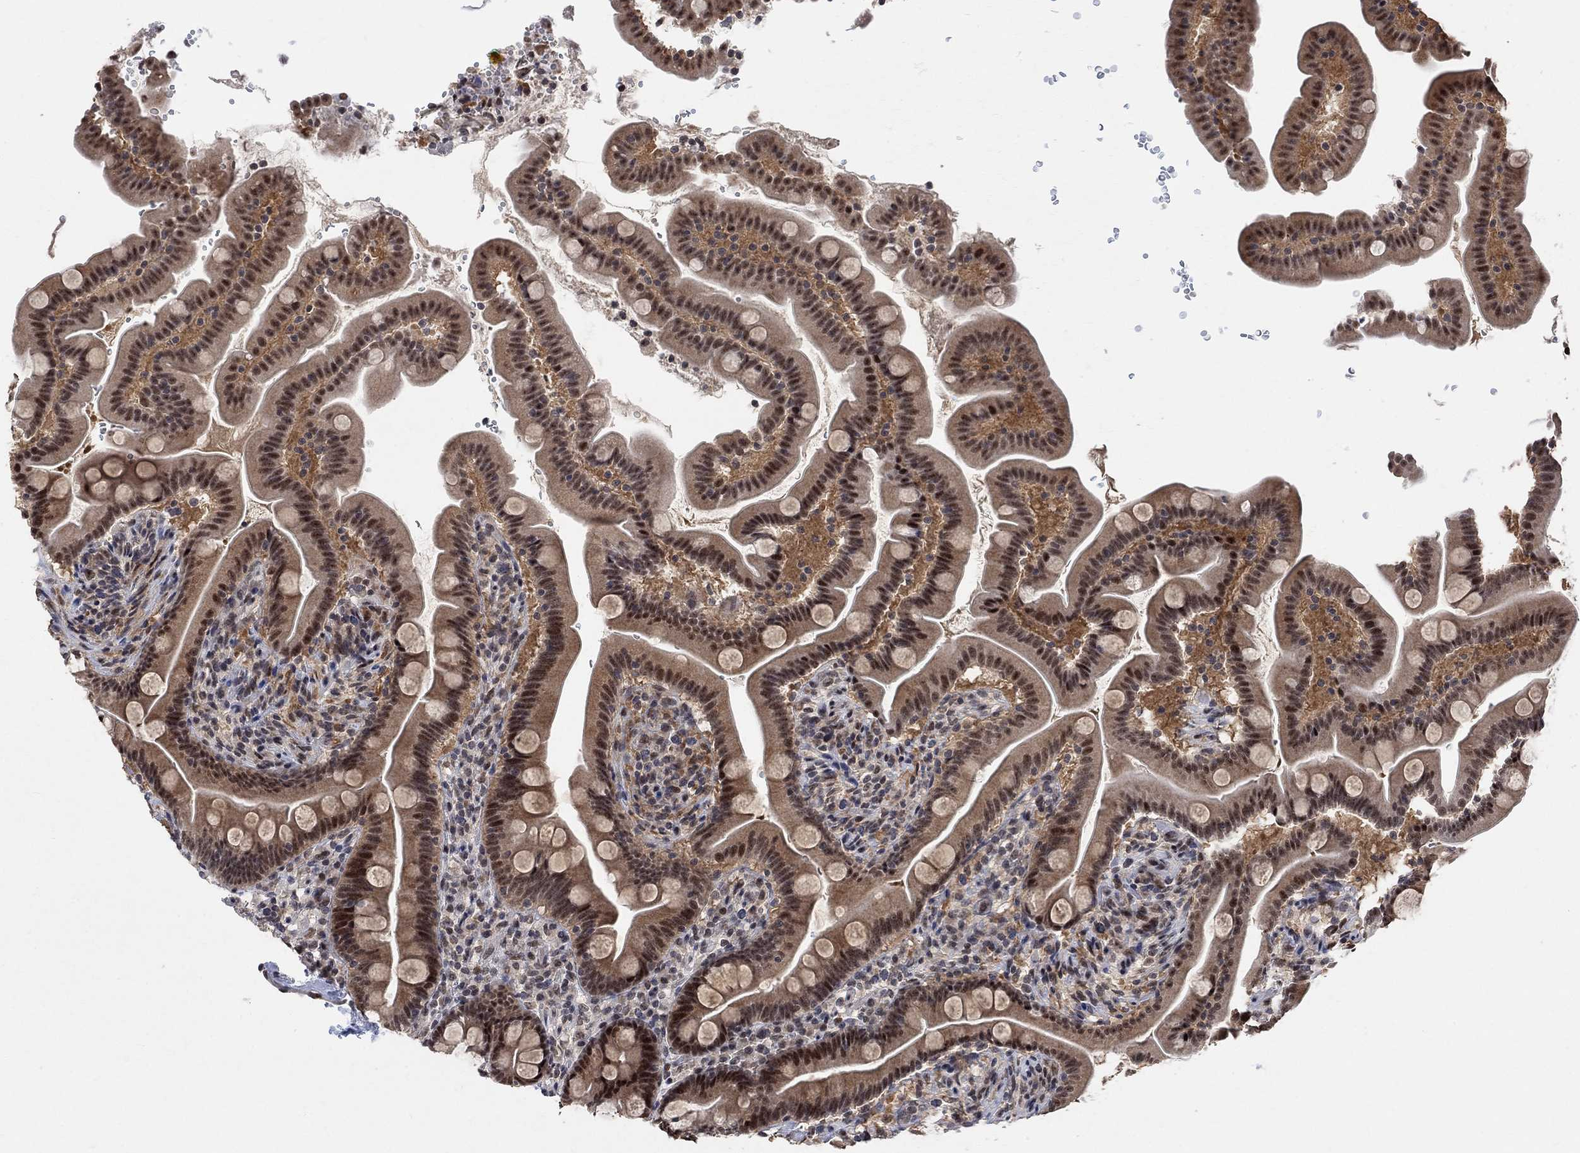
{"staining": {"intensity": "moderate", "quantity": ">75%", "location": "nuclear"}, "tissue": "small intestine", "cell_type": "Glandular cells", "image_type": "normal", "snomed": [{"axis": "morphology", "description": "Normal tissue, NOS"}, {"axis": "topography", "description": "Small intestine"}], "caption": "Immunohistochemistry (IHC) of normal human small intestine displays medium levels of moderate nuclear expression in about >75% of glandular cells.", "gene": "E4F1", "patient": {"sex": "female", "age": 44}}